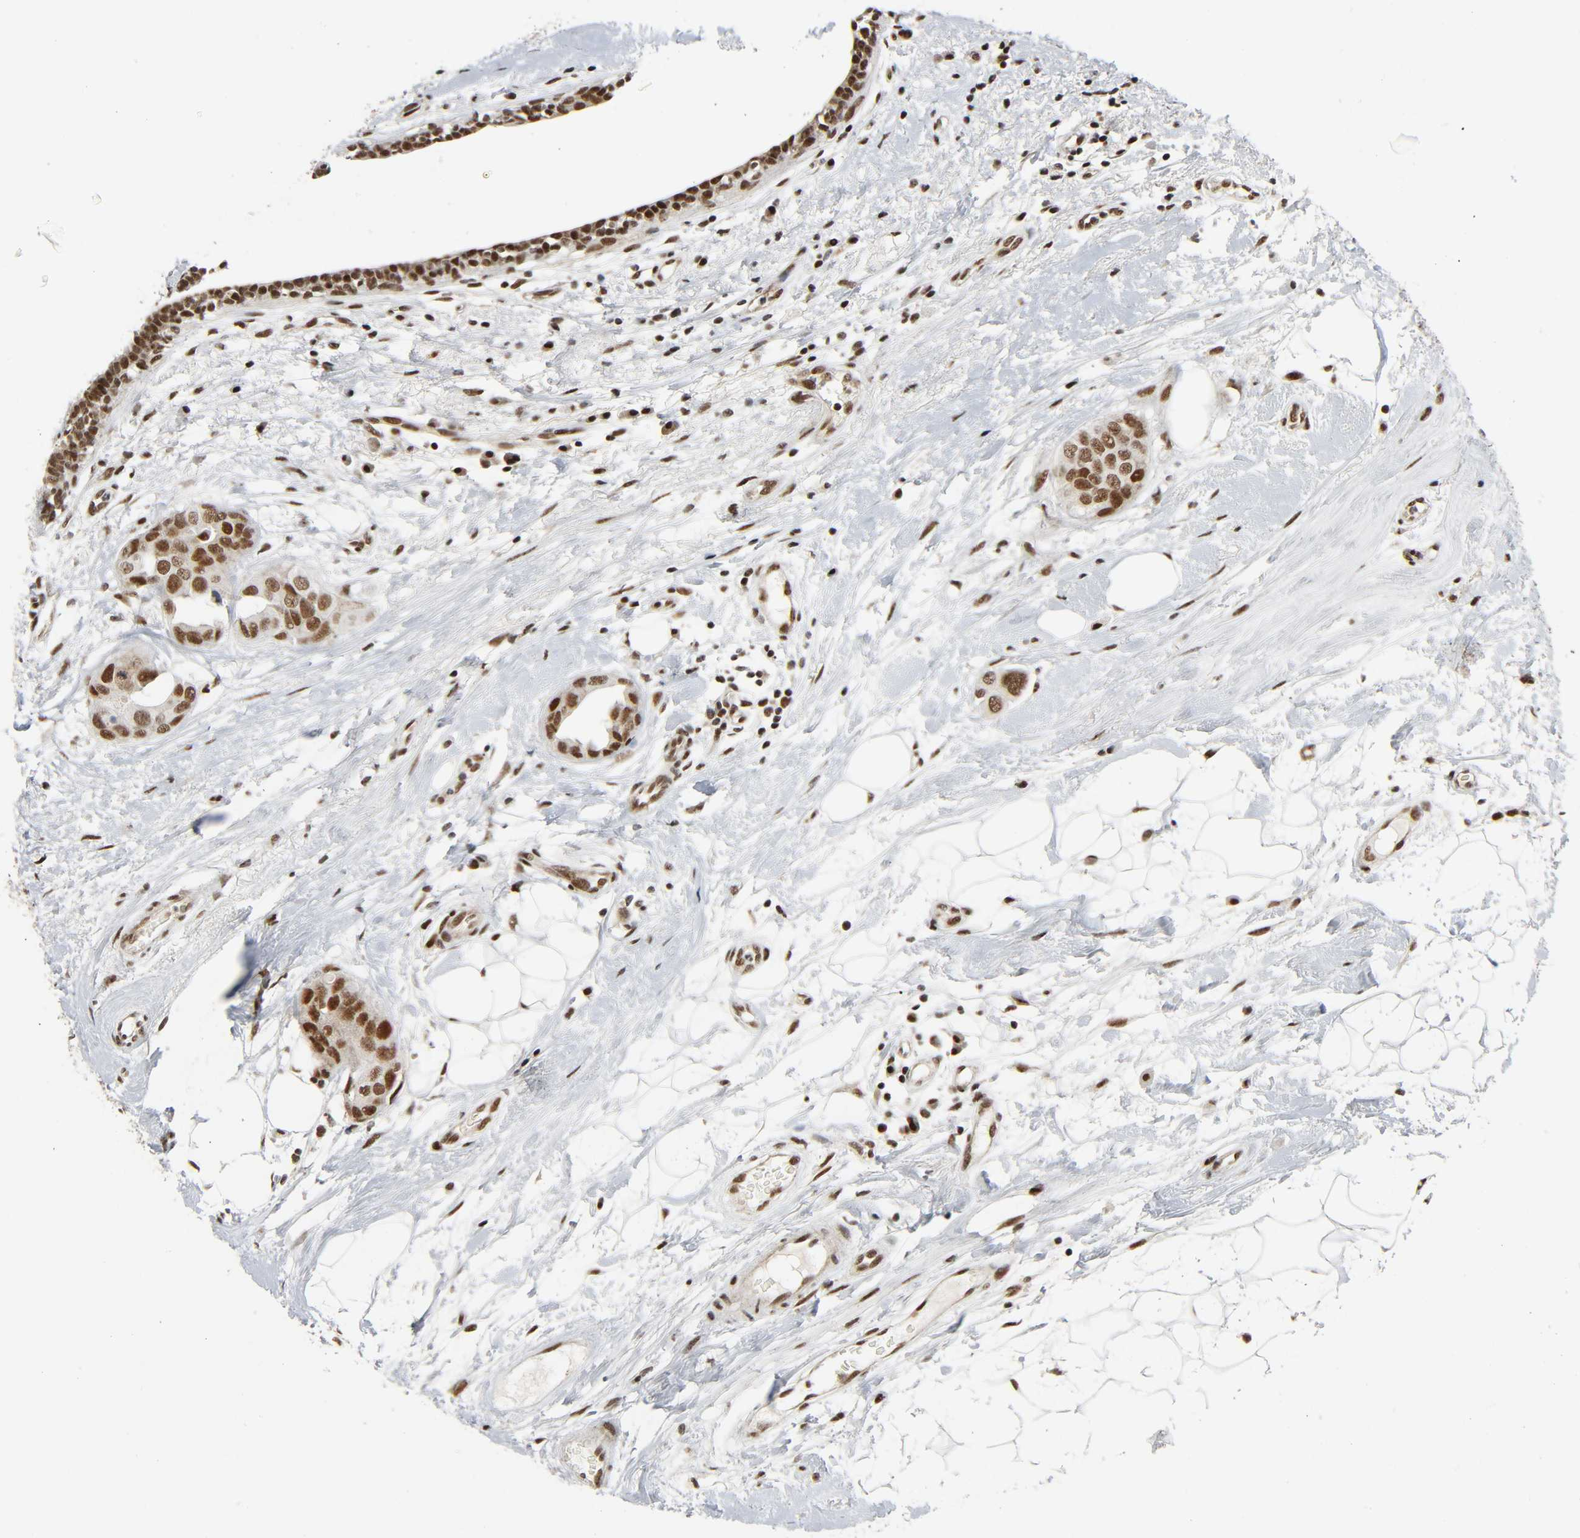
{"staining": {"intensity": "strong", "quantity": ">75%", "location": "nuclear"}, "tissue": "breast cancer", "cell_type": "Tumor cells", "image_type": "cancer", "snomed": [{"axis": "morphology", "description": "Duct carcinoma"}, {"axis": "topography", "description": "Breast"}], "caption": "Immunohistochemistry (IHC) image of neoplastic tissue: breast cancer stained using IHC reveals high levels of strong protein expression localized specifically in the nuclear of tumor cells, appearing as a nuclear brown color.", "gene": "CDK9", "patient": {"sex": "female", "age": 40}}